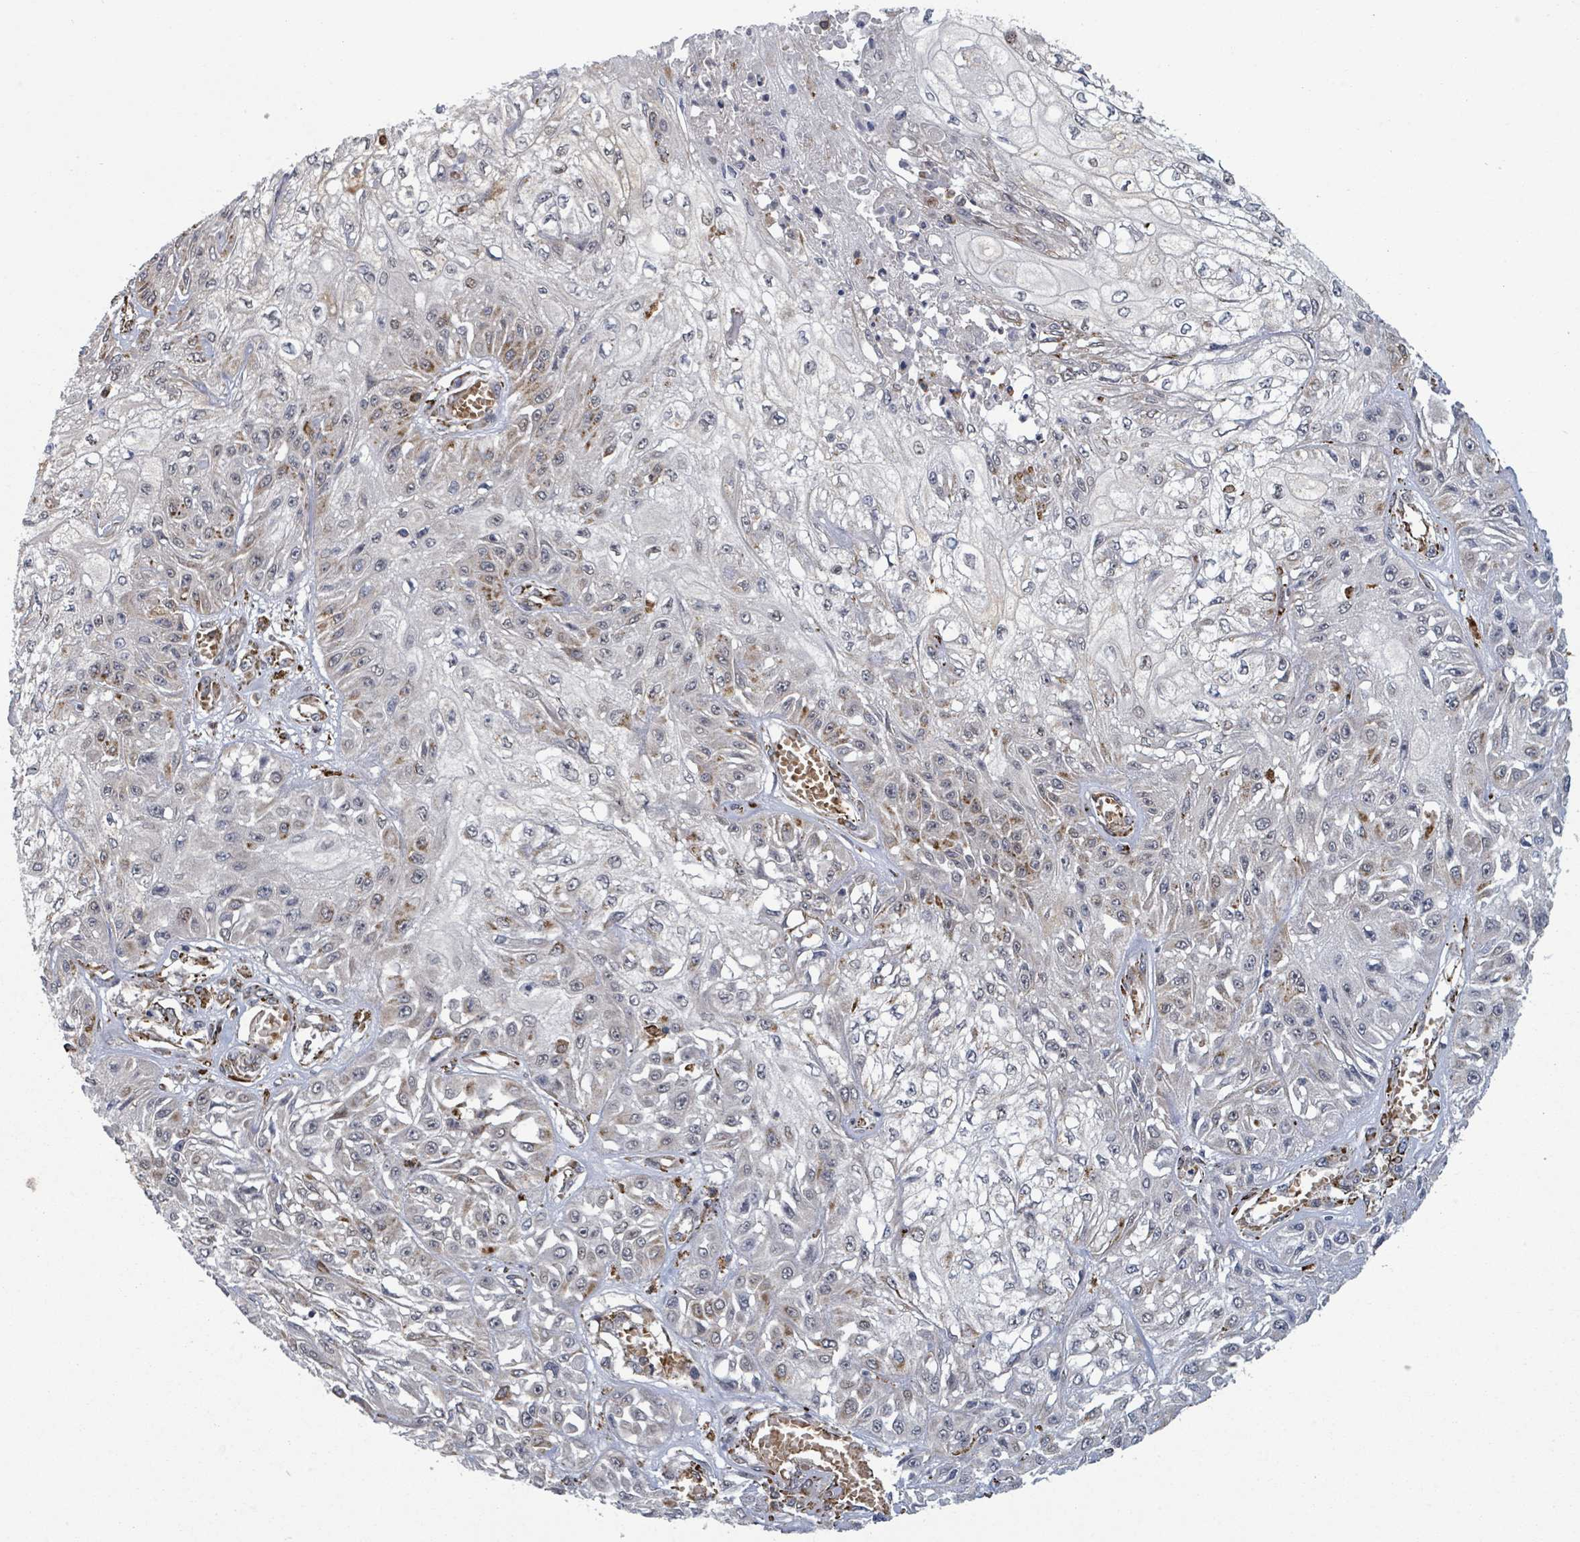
{"staining": {"intensity": "weak", "quantity": "25%-75%", "location": "cytoplasmic/membranous"}, "tissue": "skin cancer", "cell_type": "Tumor cells", "image_type": "cancer", "snomed": [{"axis": "morphology", "description": "Squamous cell carcinoma, NOS"}, {"axis": "morphology", "description": "Squamous cell carcinoma, metastatic, NOS"}, {"axis": "topography", "description": "Skin"}, {"axis": "topography", "description": "Lymph node"}], "caption": "Skin metastatic squamous cell carcinoma stained for a protein (brown) exhibits weak cytoplasmic/membranous positive staining in approximately 25%-75% of tumor cells.", "gene": "SHROOM2", "patient": {"sex": "male", "age": 75}}